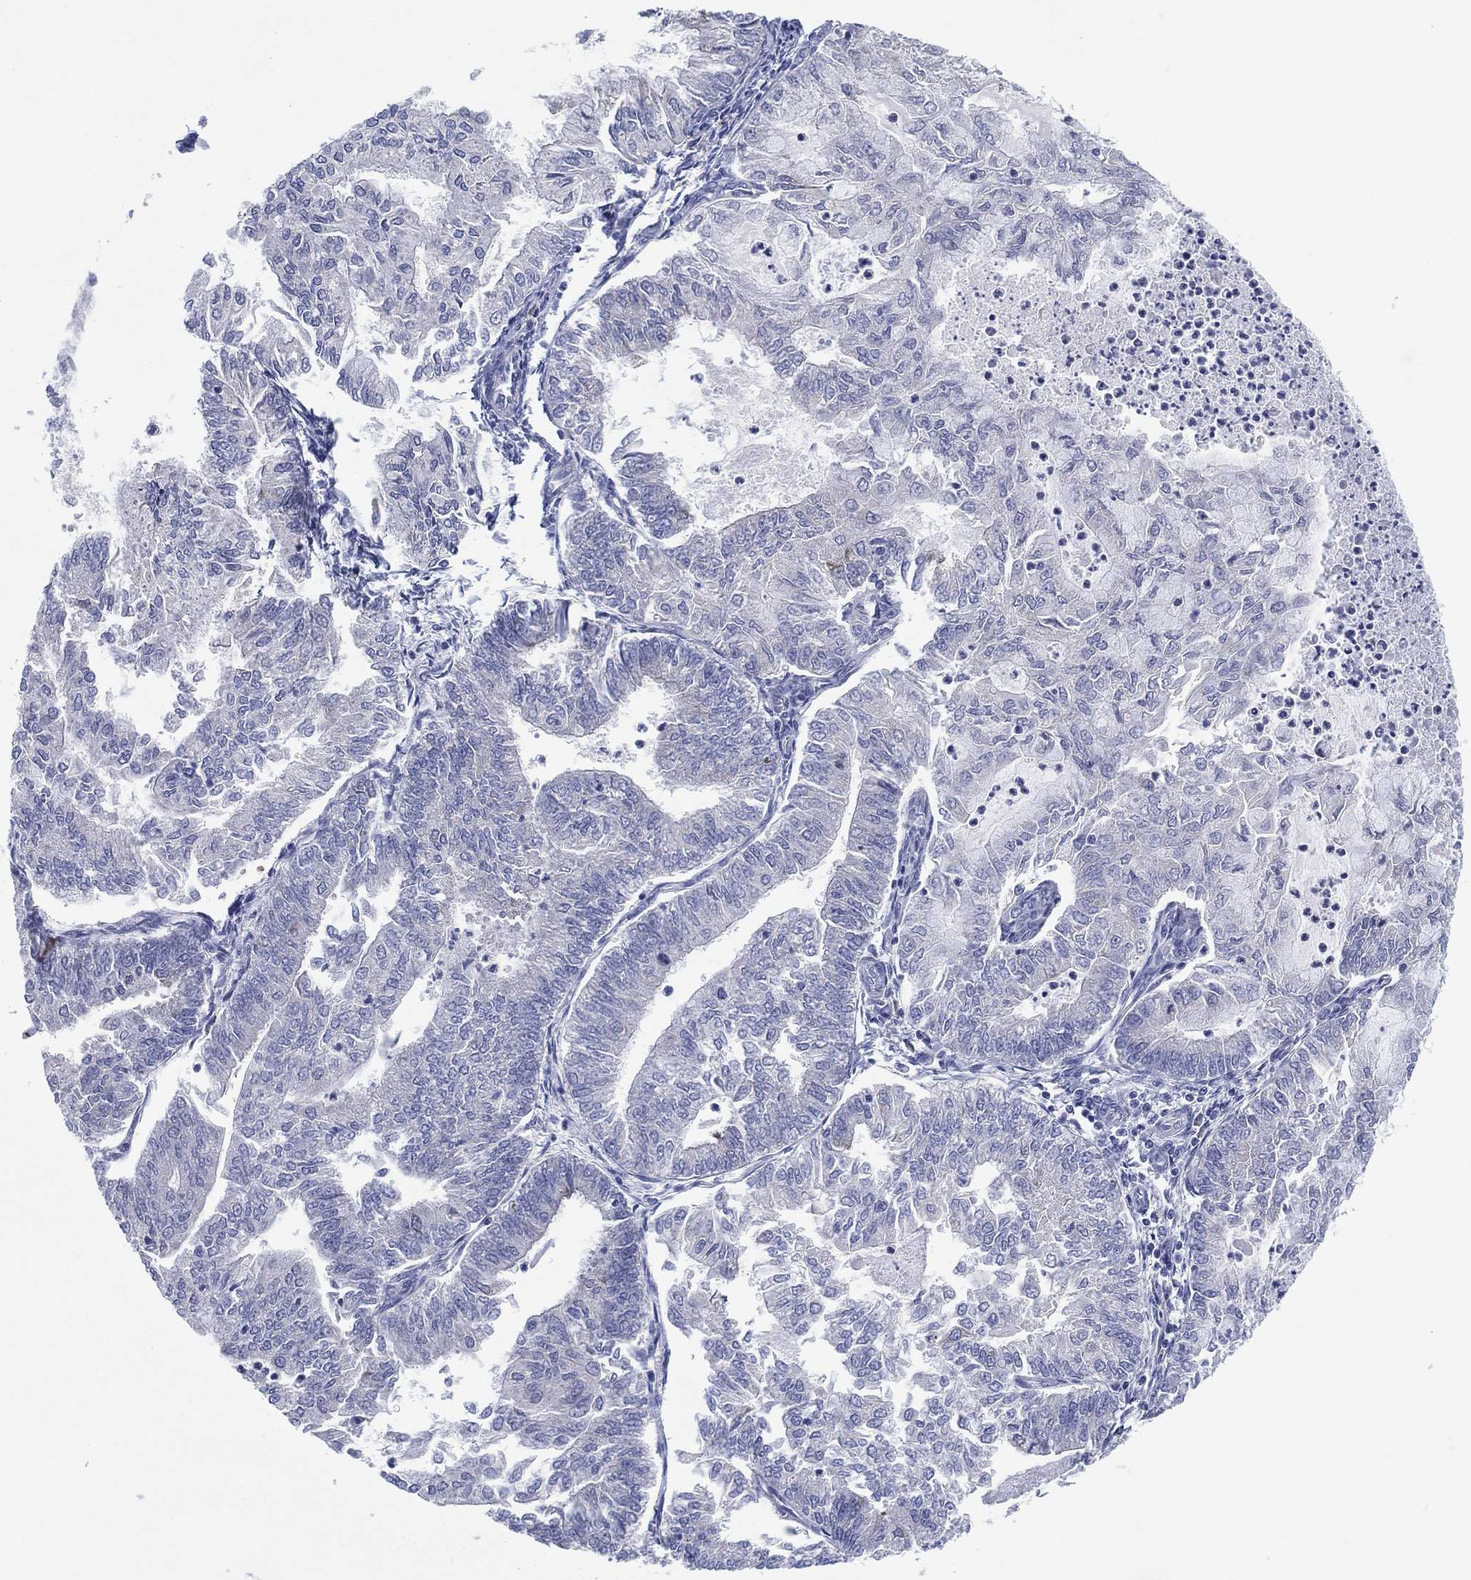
{"staining": {"intensity": "negative", "quantity": "none", "location": "none"}, "tissue": "endometrial cancer", "cell_type": "Tumor cells", "image_type": "cancer", "snomed": [{"axis": "morphology", "description": "Adenocarcinoma, NOS"}, {"axis": "topography", "description": "Endometrium"}], "caption": "High power microscopy micrograph of an IHC image of endometrial cancer, revealing no significant expression in tumor cells.", "gene": "HEATR4", "patient": {"sex": "female", "age": 59}}